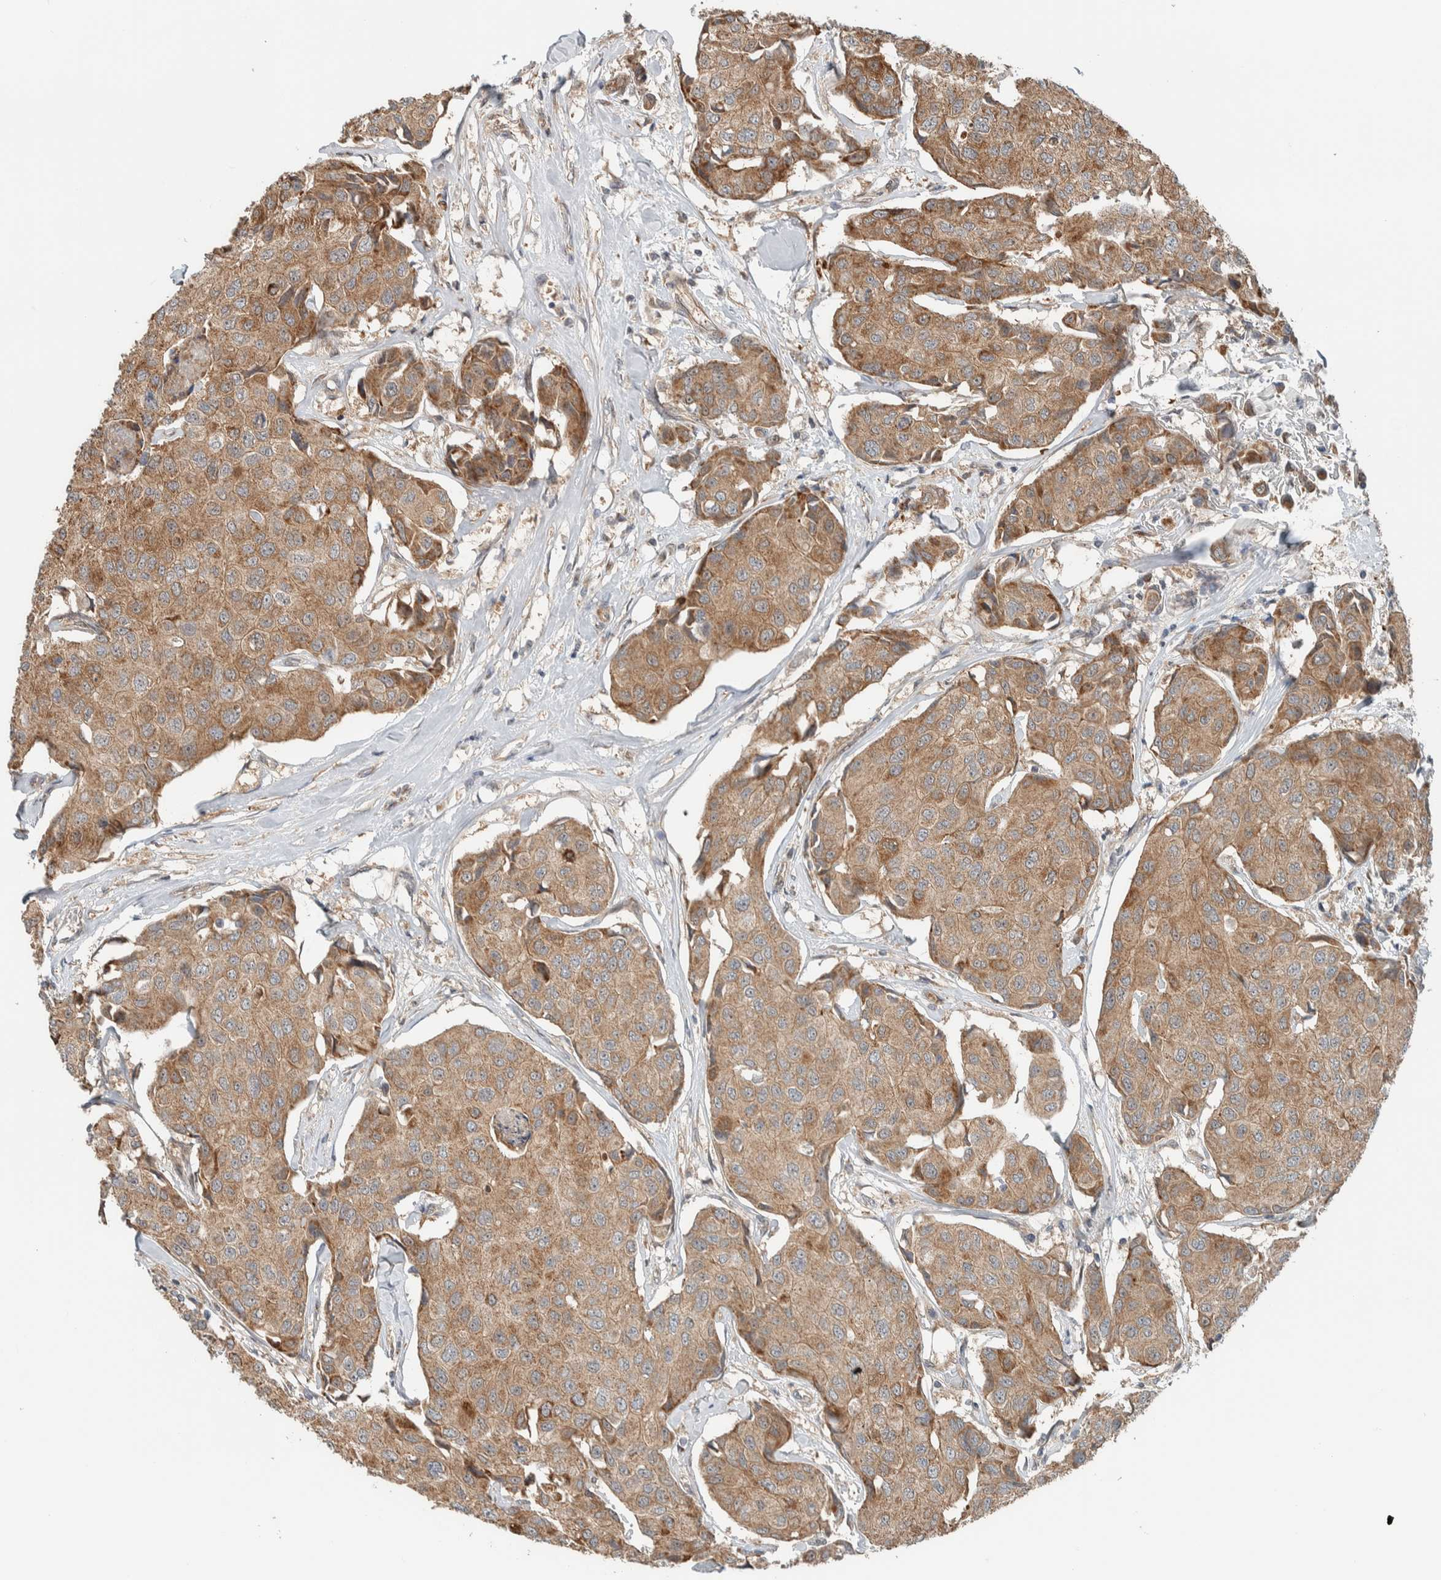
{"staining": {"intensity": "moderate", "quantity": ">75%", "location": "cytoplasmic/membranous"}, "tissue": "breast cancer", "cell_type": "Tumor cells", "image_type": "cancer", "snomed": [{"axis": "morphology", "description": "Duct carcinoma"}, {"axis": "topography", "description": "Breast"}], "caption": "Tumor cells exhibit moderate cytoplasmic/membranous expression in approximately >75% of cells in breast cancer (intraductal carcinoma).", "gene": "RERE", "patient": {"sex": "female", "age": 80}}